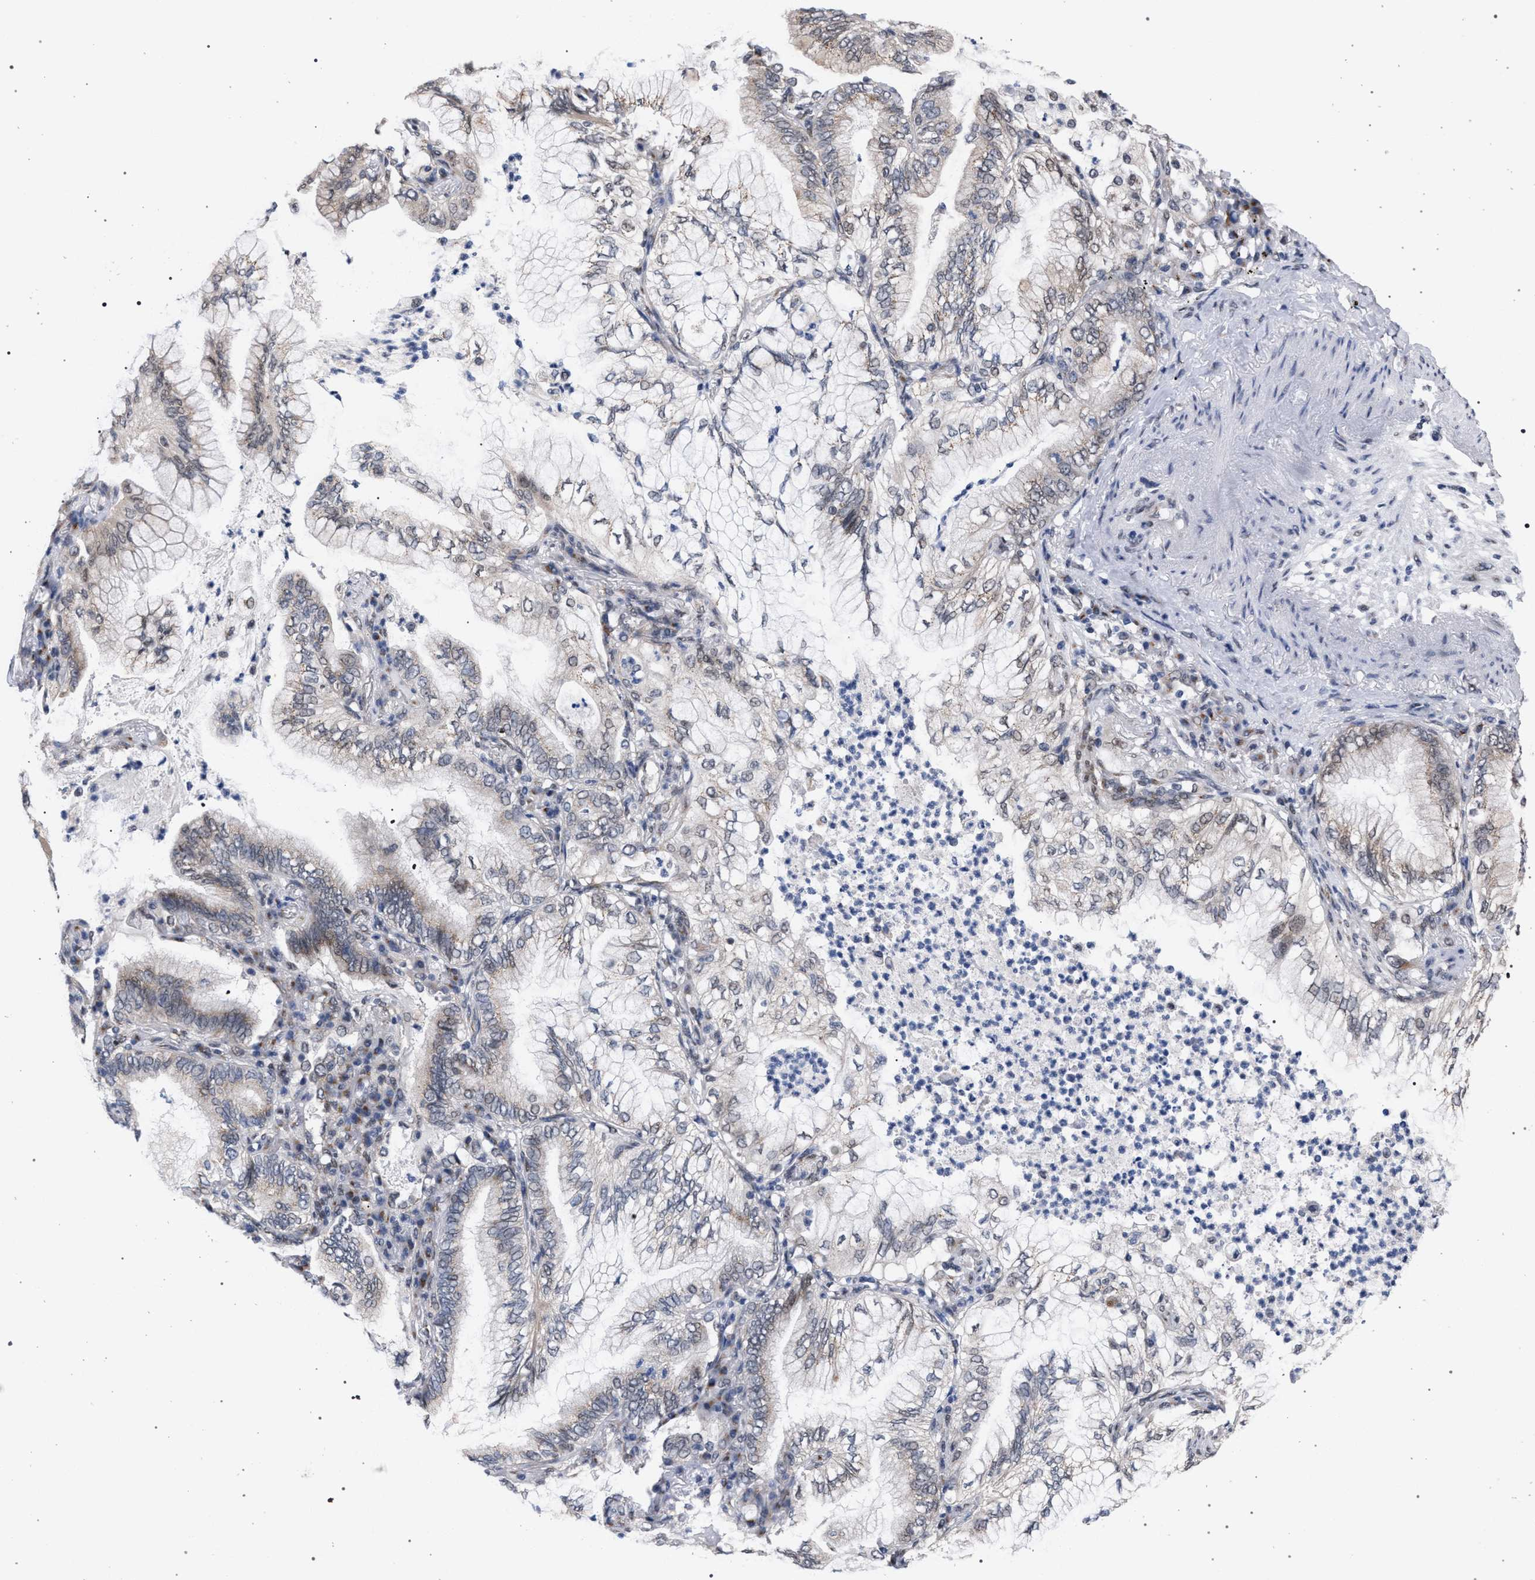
{"staining": {"intensity": "weak", "quantity": "<25%", "location": "cytoplasmic/membranous"}, "tissue": "lung cancer", "cell_type": "Tumor cells", "image_type": "cancer", "snomed": [{"axis": "morphology", "description": "Adenocarcinoma, NOS"}, {"axis": "topography", "description": "Lung"}], "caption": "Immunohistochemistry (IHC) micrograph of neoplastic tissue: human lung cancer (adenocarcinoma) stained with DAB (3,3'-diaminobenzidine) reveals no significant protein positivity in tumor cells.", "gene": "GOLGA2", "patient": {"sex": "female", "age": 70}}